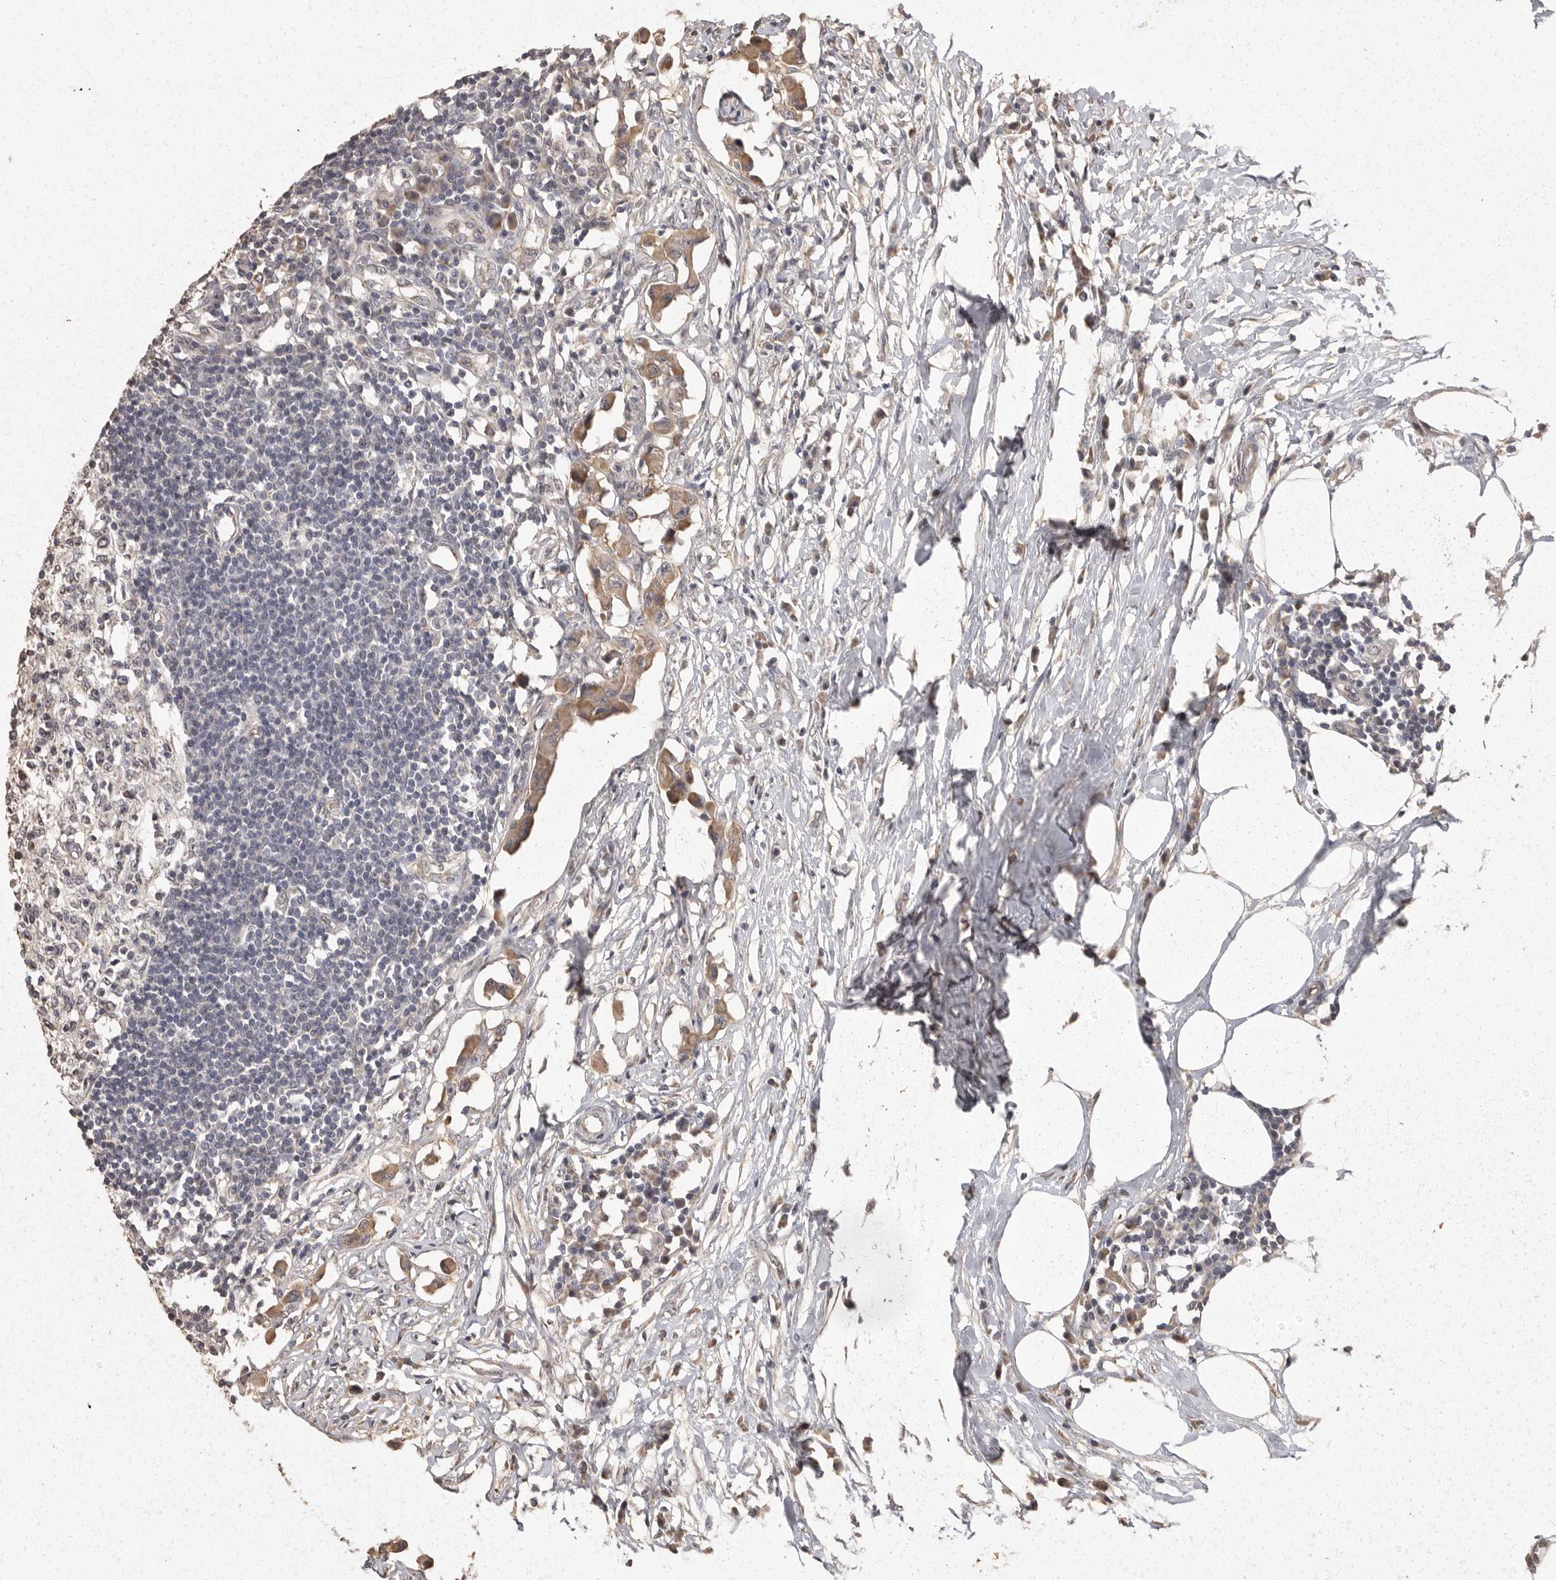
{"staining": {"intensity": "weak", "quantity": "<25%", "location": "cytoplasmic/membranous"}, "tissue": "lymph node", "cell_type": "Germinal center cells", "image_type": "normal", "snomed": [{"axis": "morphology", "description": "Normal tissue, NOS"}, {"axis": "morphology", "description": "Malignant melanoma, Metastatic site"}, {"axis": "topography", "description": "Lymph node"}], "caption": "Immunohistochemical staining of benign human lymph node displays no significant positivity in germinal center cells.", "gene": "BAIAP2", "patient": {"sex": "male", "age": 41}}